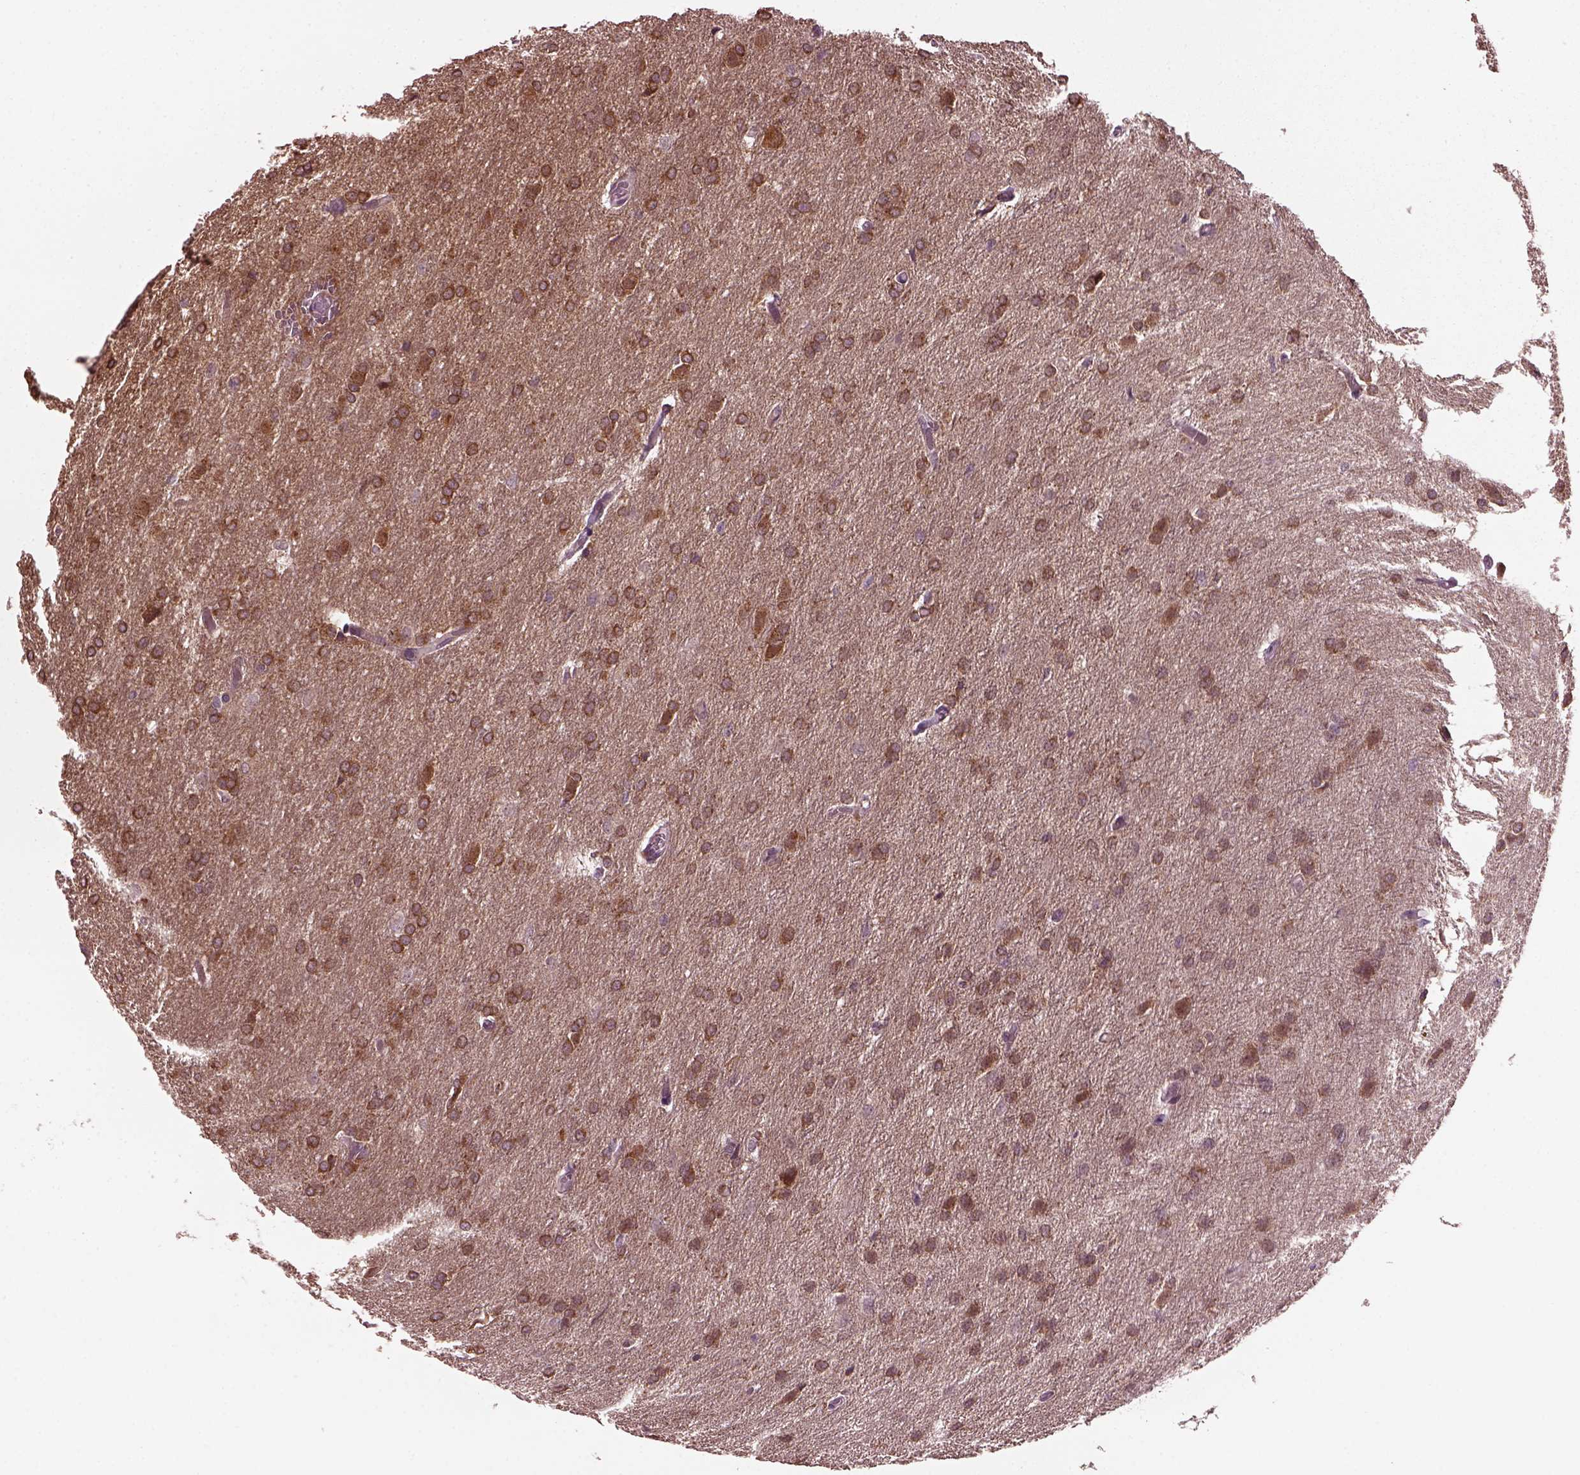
{"staining": {"intensity": "moderate", "quantity": "25%-75%", "location": "cytoplasmic/membranous"}, "tissue": "glioma", "cell_type": "Tumor cells", "image_type": "cancer", "snomed": [{"axis": "morphology", "description": "Glioma, malignant, High grade"}, {"axis": "topography", "description": "Brain"}], "caption": "A medium amount of moderate cytoplasmic/membranous expression is present in about 25%-75% of tumor cells in glioma tissue.", "gene": "RUFY3", "patient": {"sex": "male", "age": 68}}